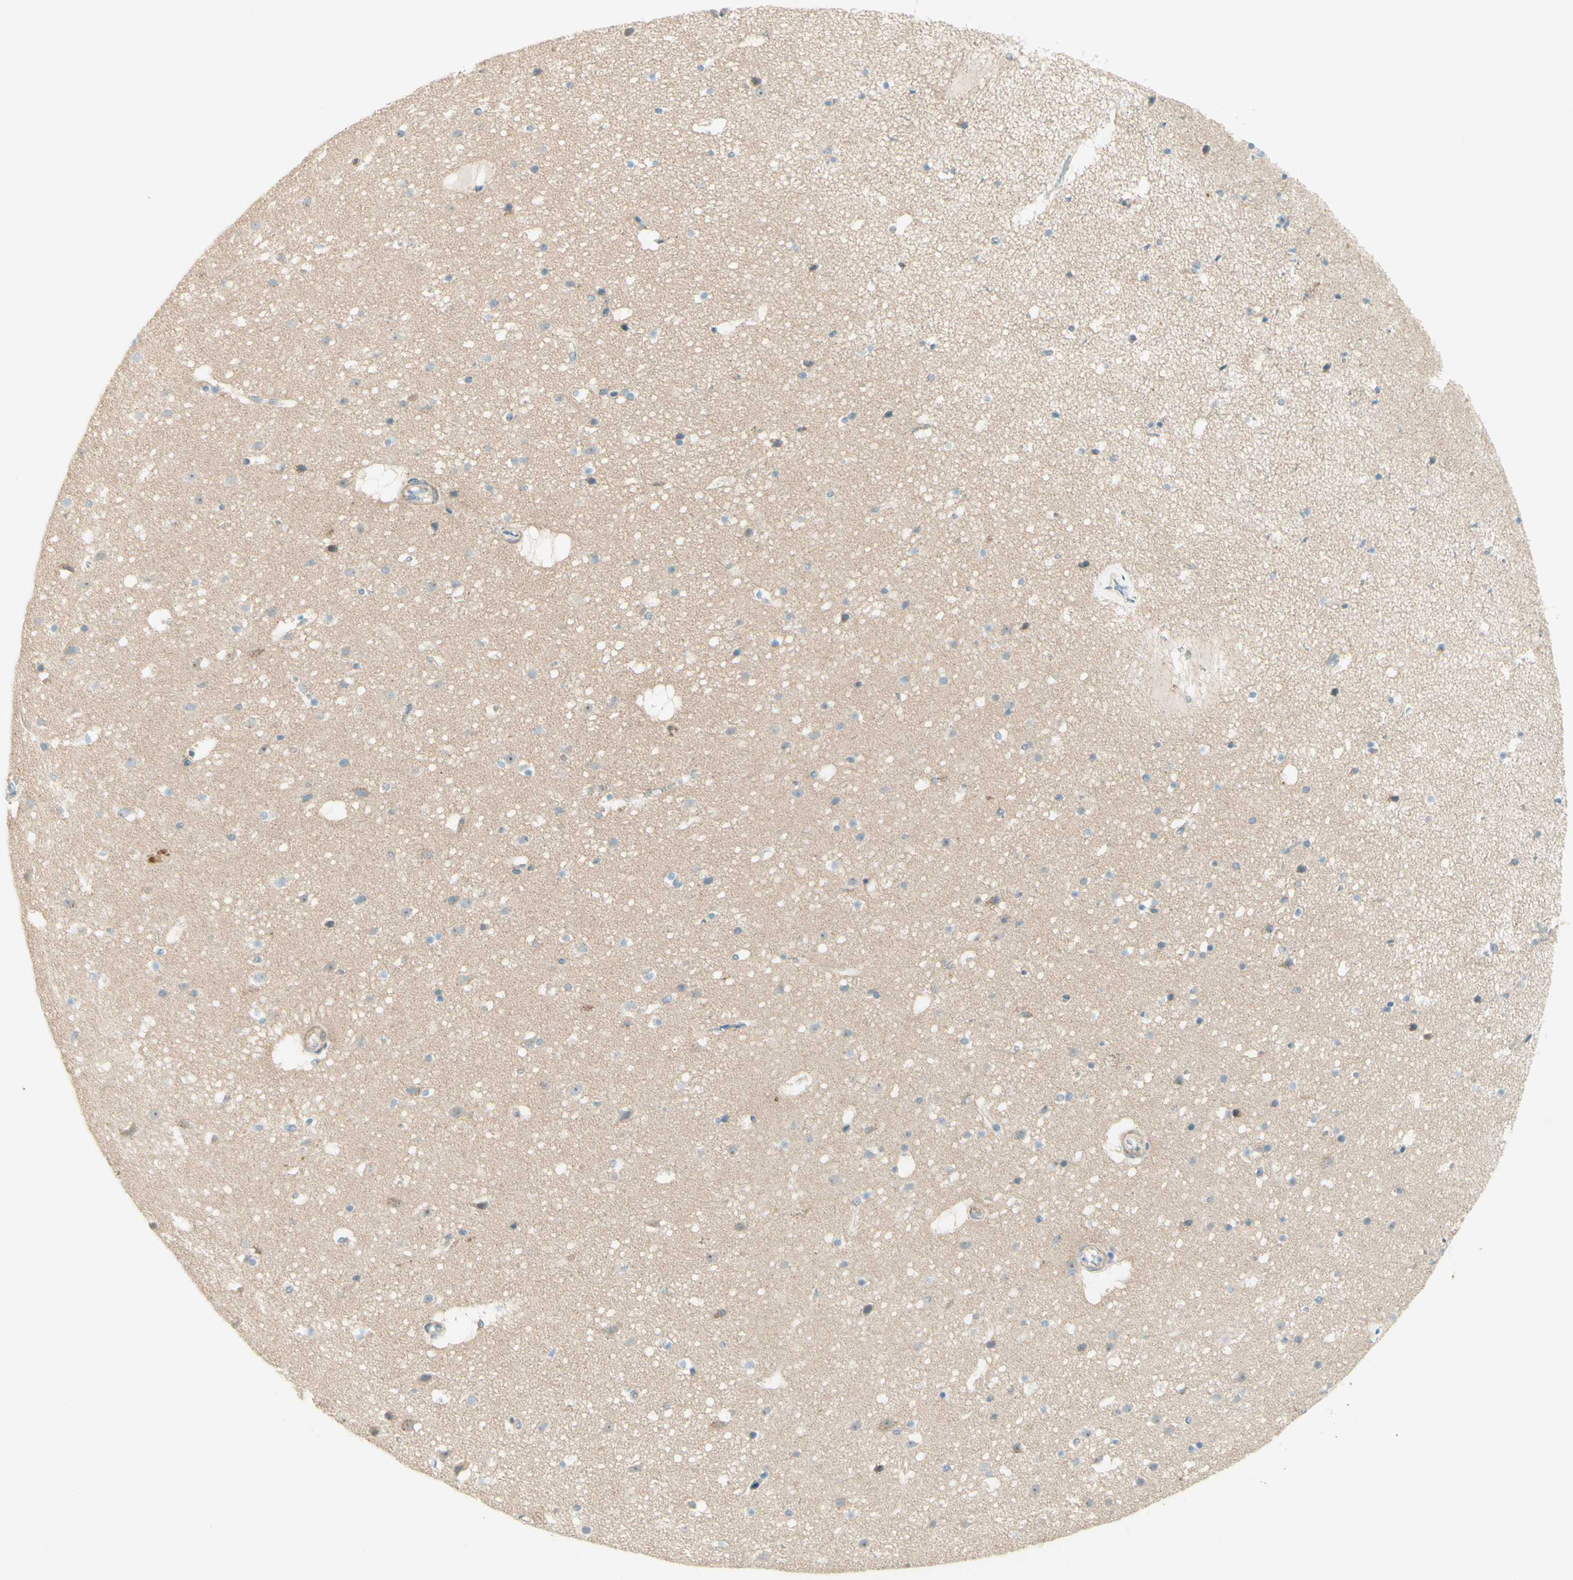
{"staining": {"intensity": "weak", "quantity": "<25%", "location": "cytoplasmic/membranous"}, "tissue": "cerebral cortex", "cell_type": "Endothelial cells", "image_type": "normal", "snomed": [{"axis": "morphology", "description": "Normal tissue, NOS"}, {"axis": "topography", "description": "Cerebral cortex"}], "caption": "High magnification brightfield microscopy of unremarkable cerebral cortex stained with DAB (brown) and counterstained with hematoxylin (blue): endothelial cells show no significant expression.", "gene": "PROM1", "patient": {"sex": "male", "age": 45}}